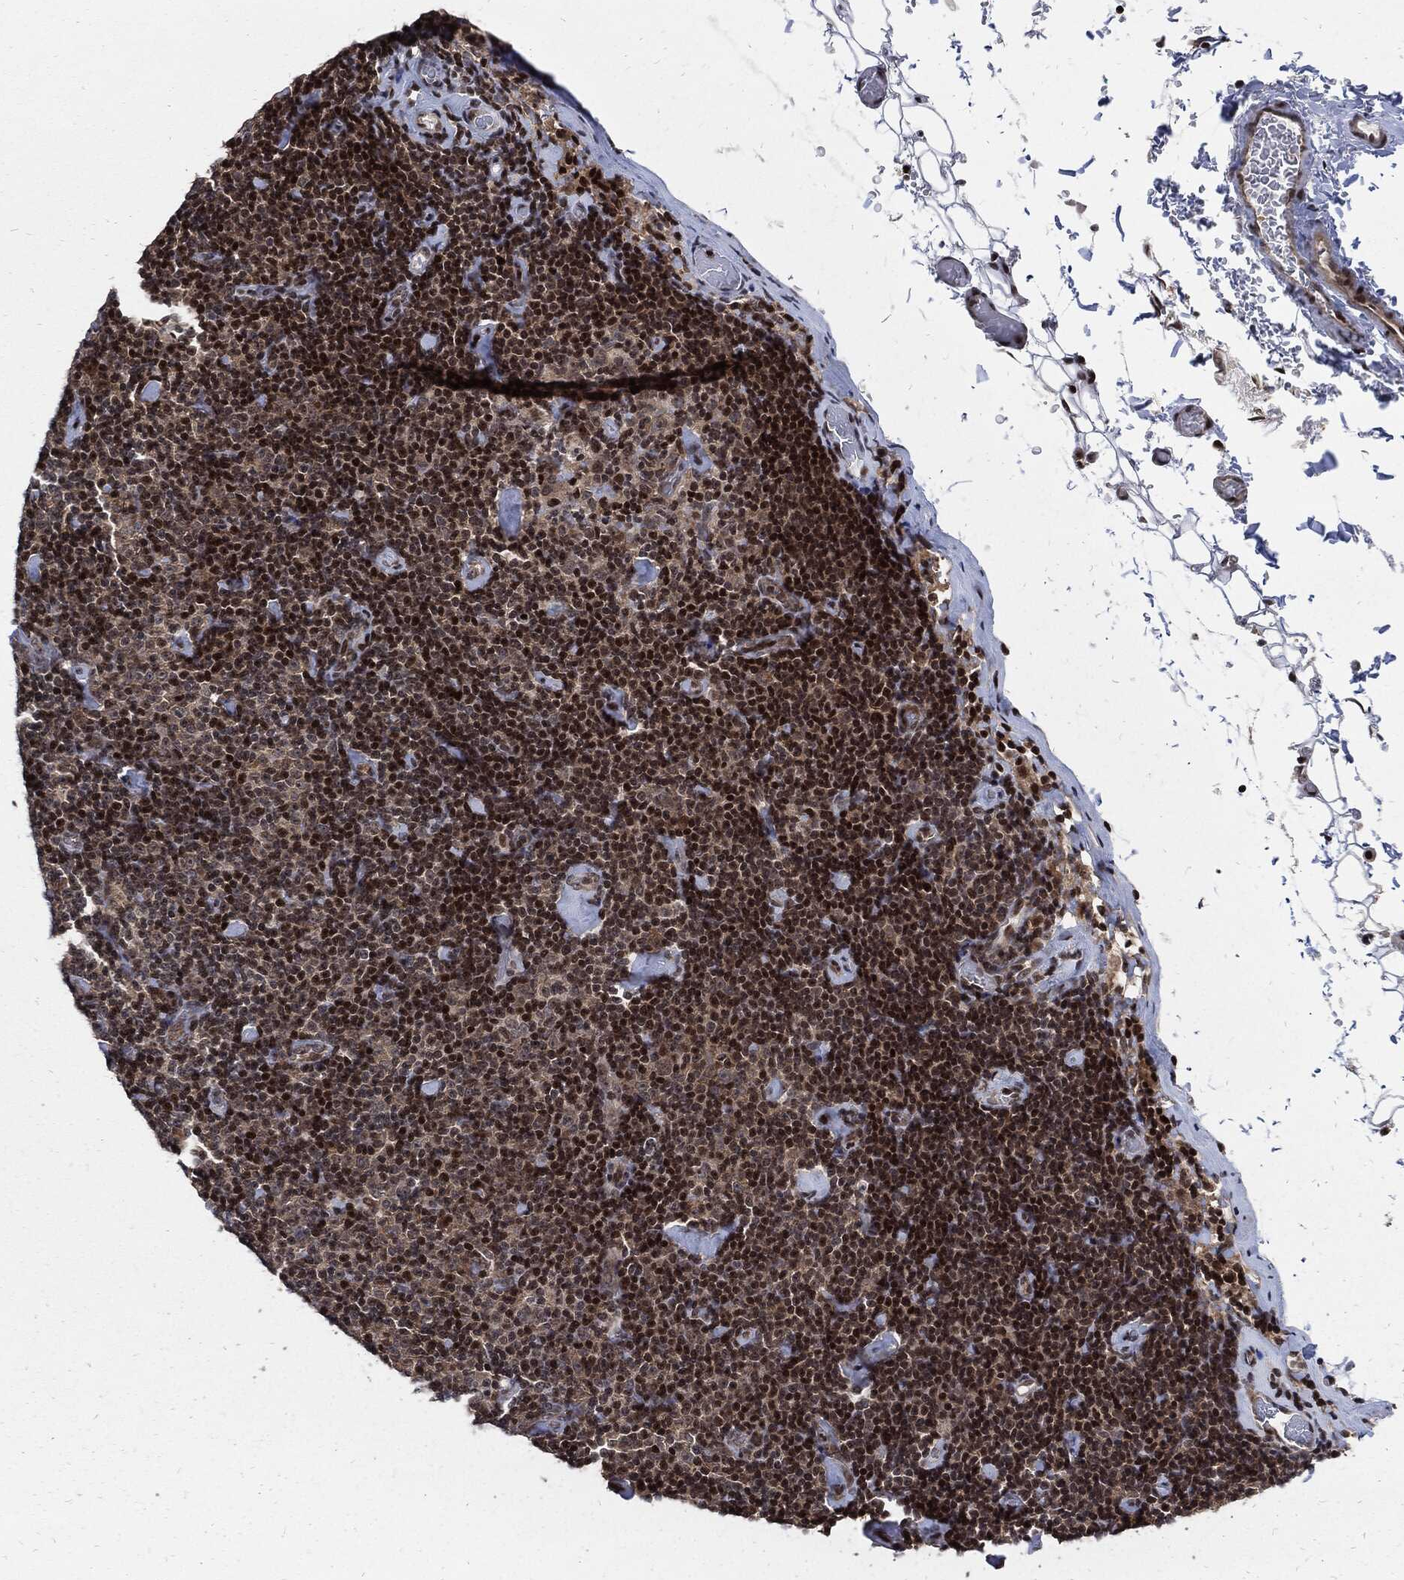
{"staining": {"intensity": "strong", "quantity": "25%-75%", "location": "nuclear"}, "tissue": "lymphoma", "cell_type": "Tumor cells", "image_type": "cancer", "snomed": [{"axis": "morphology", "description": "Malignant lymphoma, non-Hodgkin's type, Low grade"}, {"axis": "topography", "description": "Lymph node"}], "caption": "Lymphoma stained for a protein (brown) exhibits strong nuclear positive positivity in about 25%-75% of tumor cells.", "gene": "ZNF775", "patient": {"sex": "male", "age": 81}}